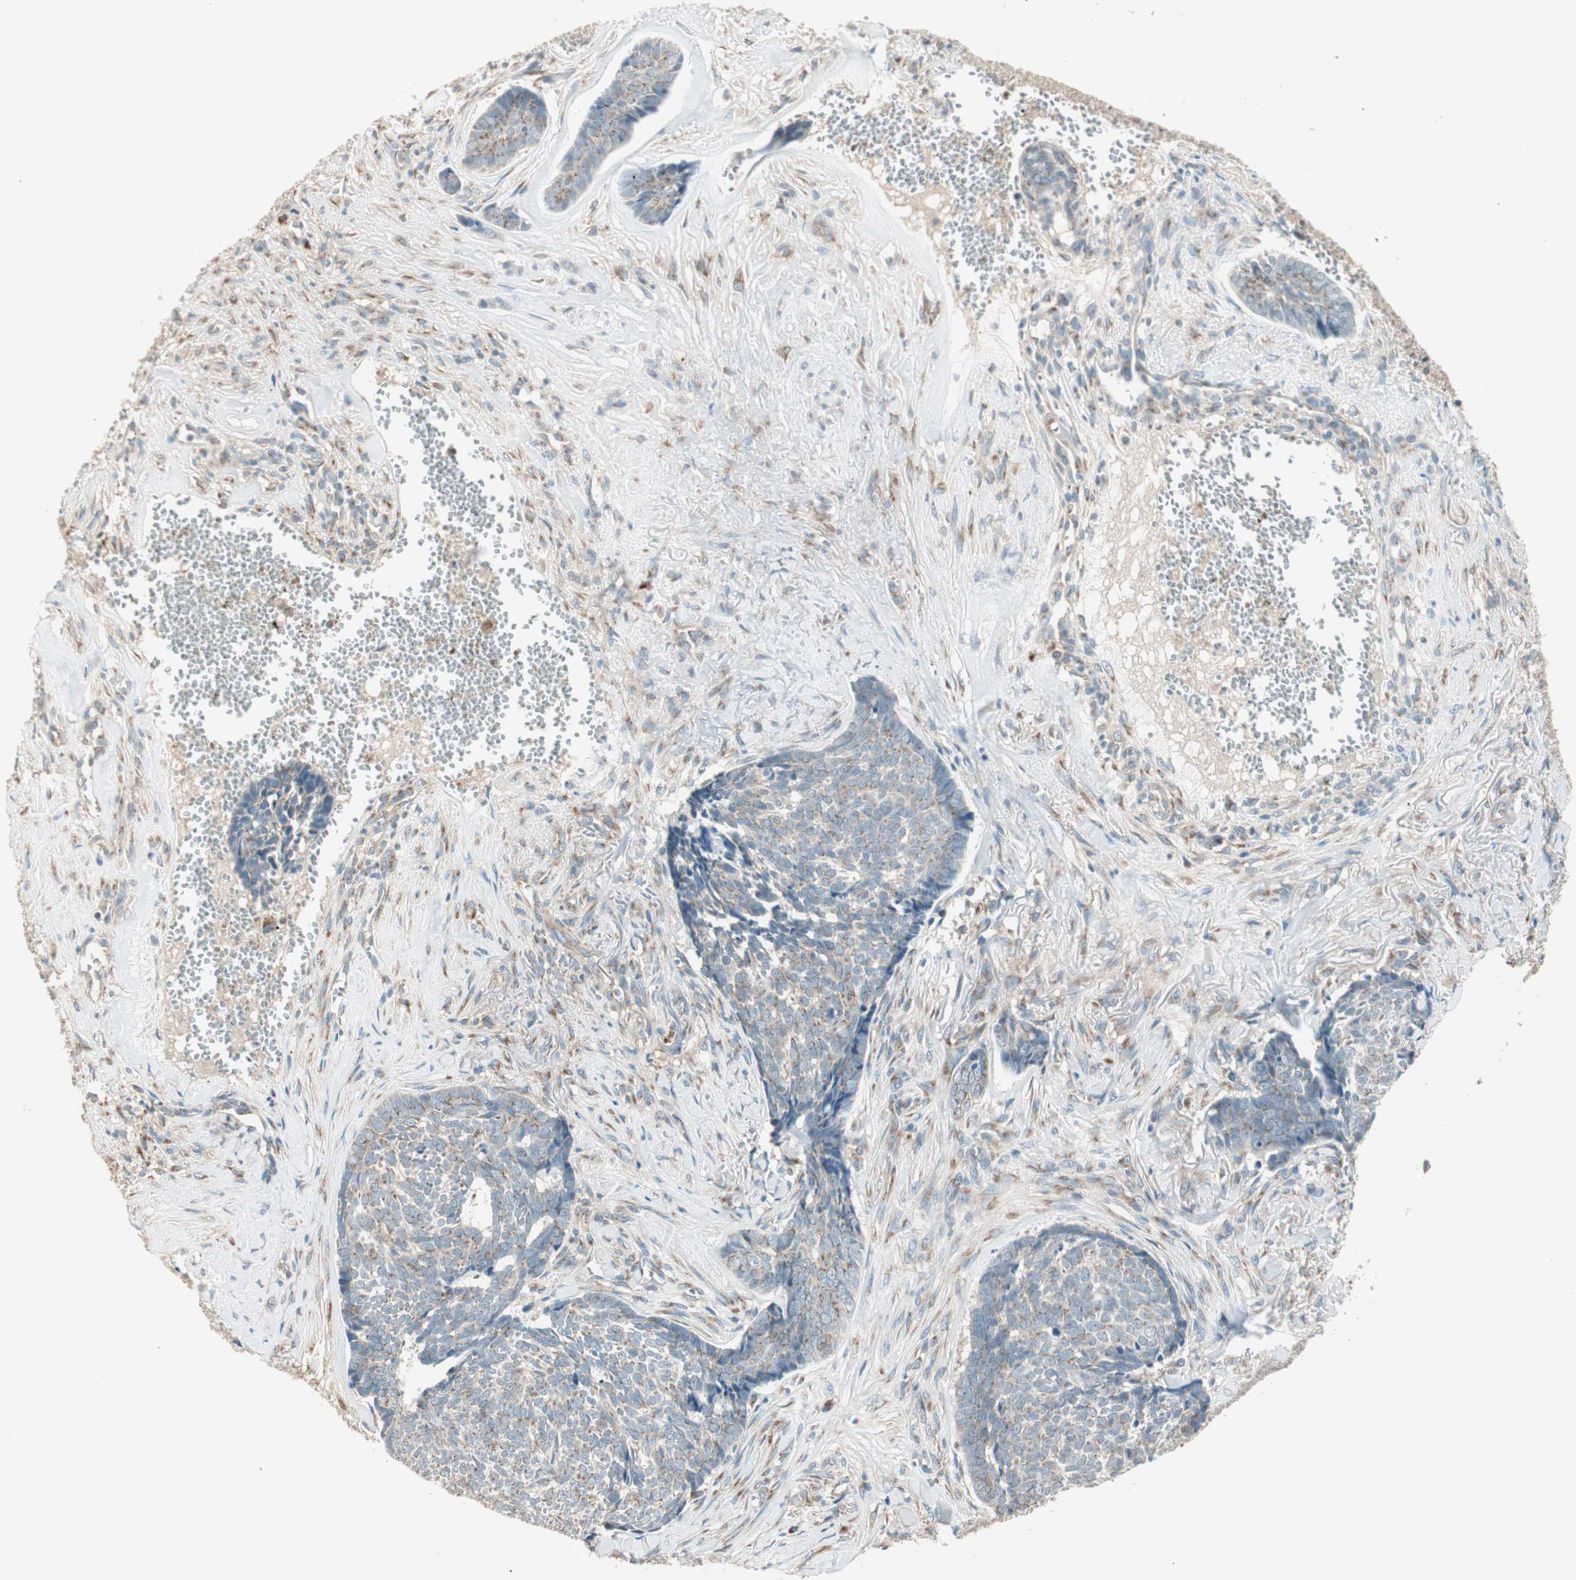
{"staining": {"intensity": "weak", "quantity": "25%-75%", "location": "cytoplasmic/membranous"}, "tissue": "skin cancer", "cell_type": "Tumor cells", "image_type": "cancer", "snomed": [{"axis": "morphology", "description": "Basal cell carcinoma"}, {"axis": "topography", "description": "Skin"}], "caption": "Skin cancer tissue displays weak cytoplasmic/membranous expression in about 25%-75% of tumor cells, visualized by immunohistochemistry.", "gene": "SEC16A", "patient": {"sex": "male", "age": 84}}